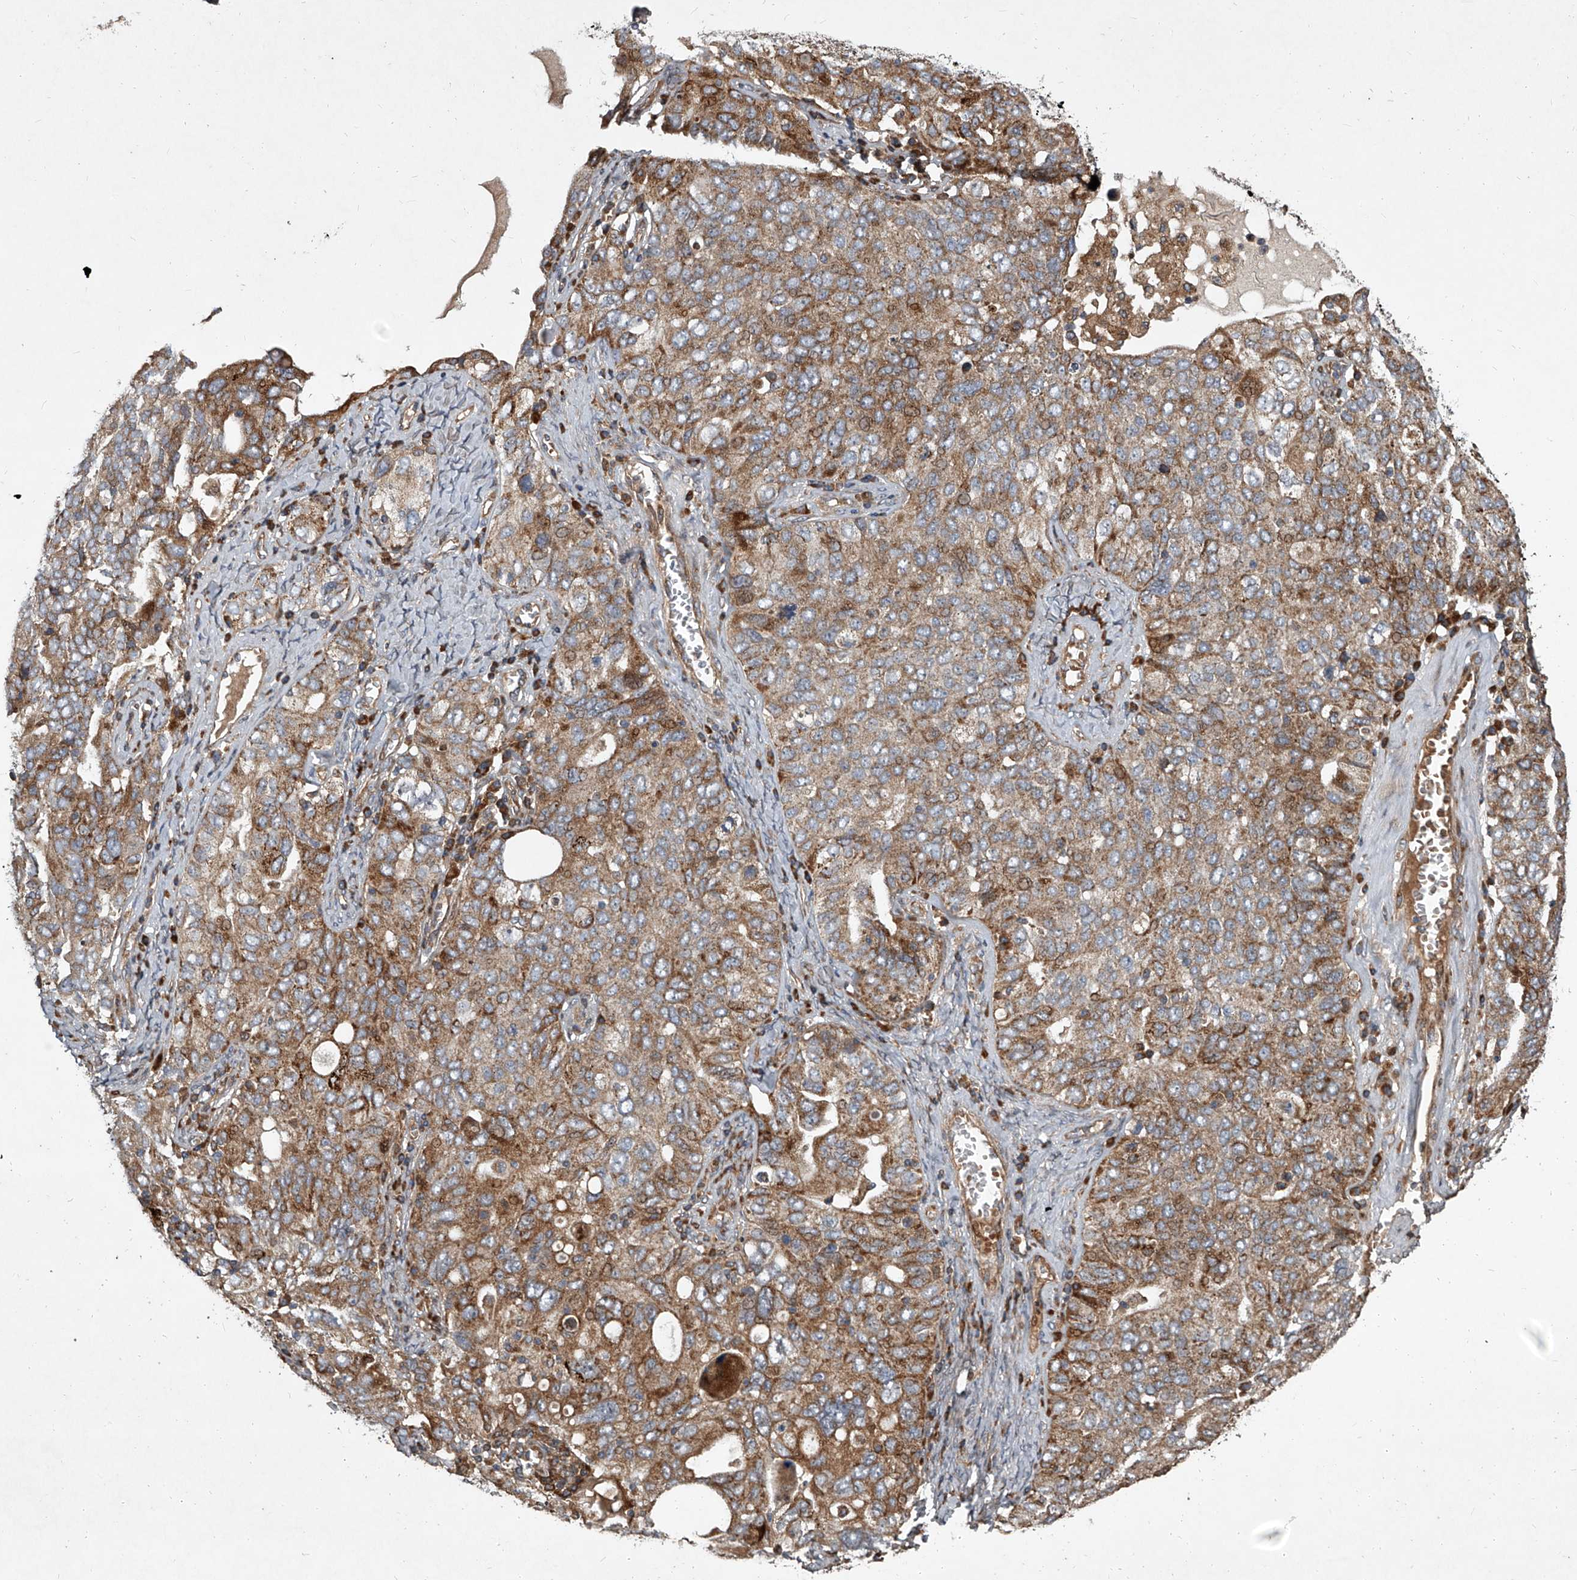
{"staining": {"intensity": "moderate", "quantity": "25%-75%", "location": "cytoplasmic/membranous"}, "tissue": "ovarian cancer", "cell_type": "Tumor cells", "image_type": "cancer", "snomed": [{"axis": "morphology", "description": "Carcinoma, endometroid"}, {"axis": "topography", "description": "Ovary"}], "caption": "DAB (3,3'-diaminobenzidine) immunohistochemical staining of ovarian cancer shows moderate cytoplasmic/membranous protein positivity in approximately 25%-75% of tumor cells.", "gene": "EVA1C", "patient": {"sex": "female", "age": 62}}